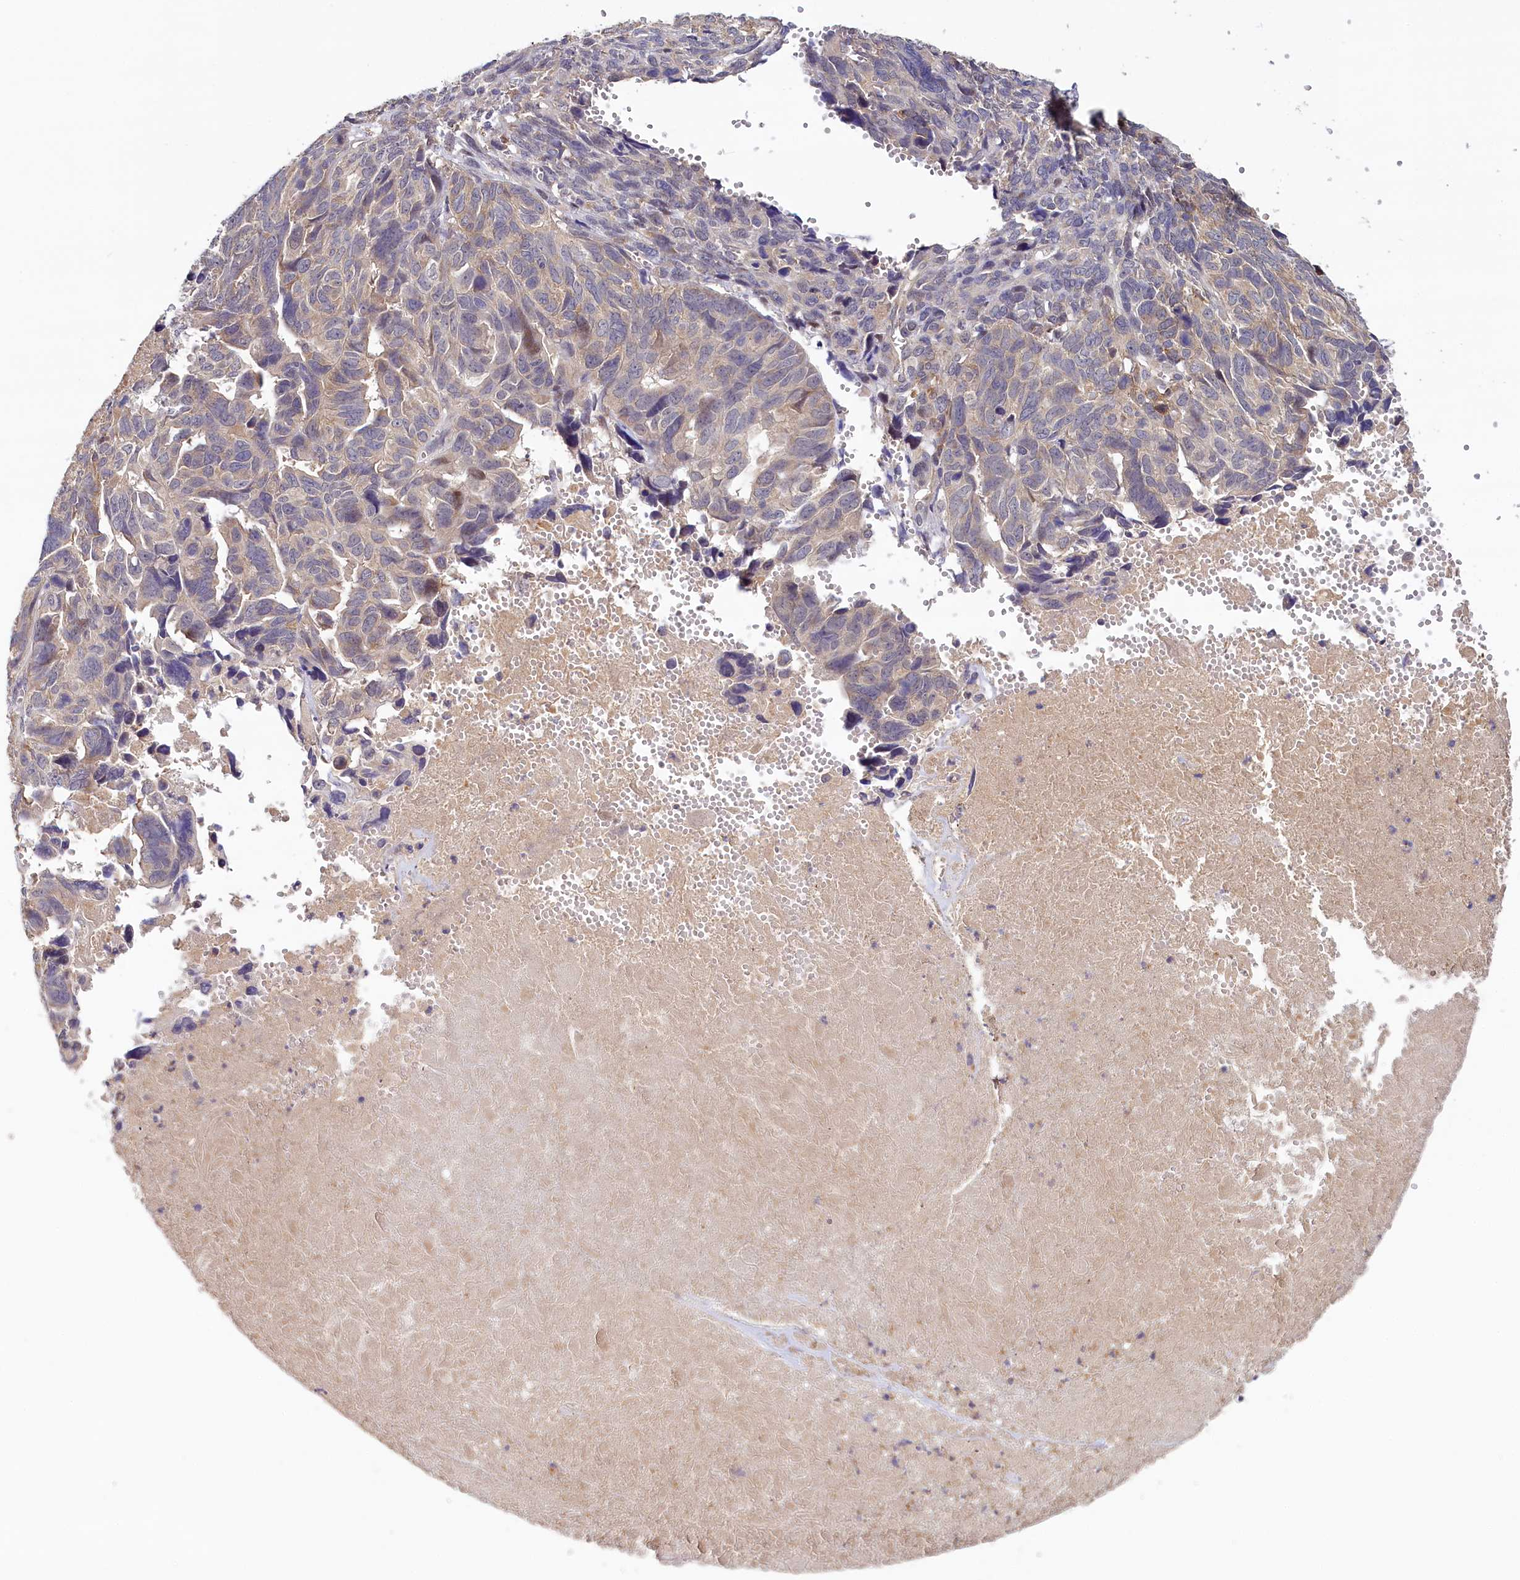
{"staining": {"intensity": "weak", "quantity": "<25%", "location": "cytoplasmic/membranous"}, "tissue": "ovarian cancer", "cell_type": "Tumor cells", "image_type": "cancer", "snomed": [{"axis": "morphology", "description": "Cystadenocarcinoma, serous, NOS"}, {"axis": "topography", "description": "Ovary"}], "caption": "The immunohistochemistry (IHC) photomicrograph has no significant staining in tumor cells of ovarian serous cystadenocarcinoma tissue. Nuclei are stained in blue.", "gene": "TMEM39A", "patient": {"sex": "female", "age": 79}}